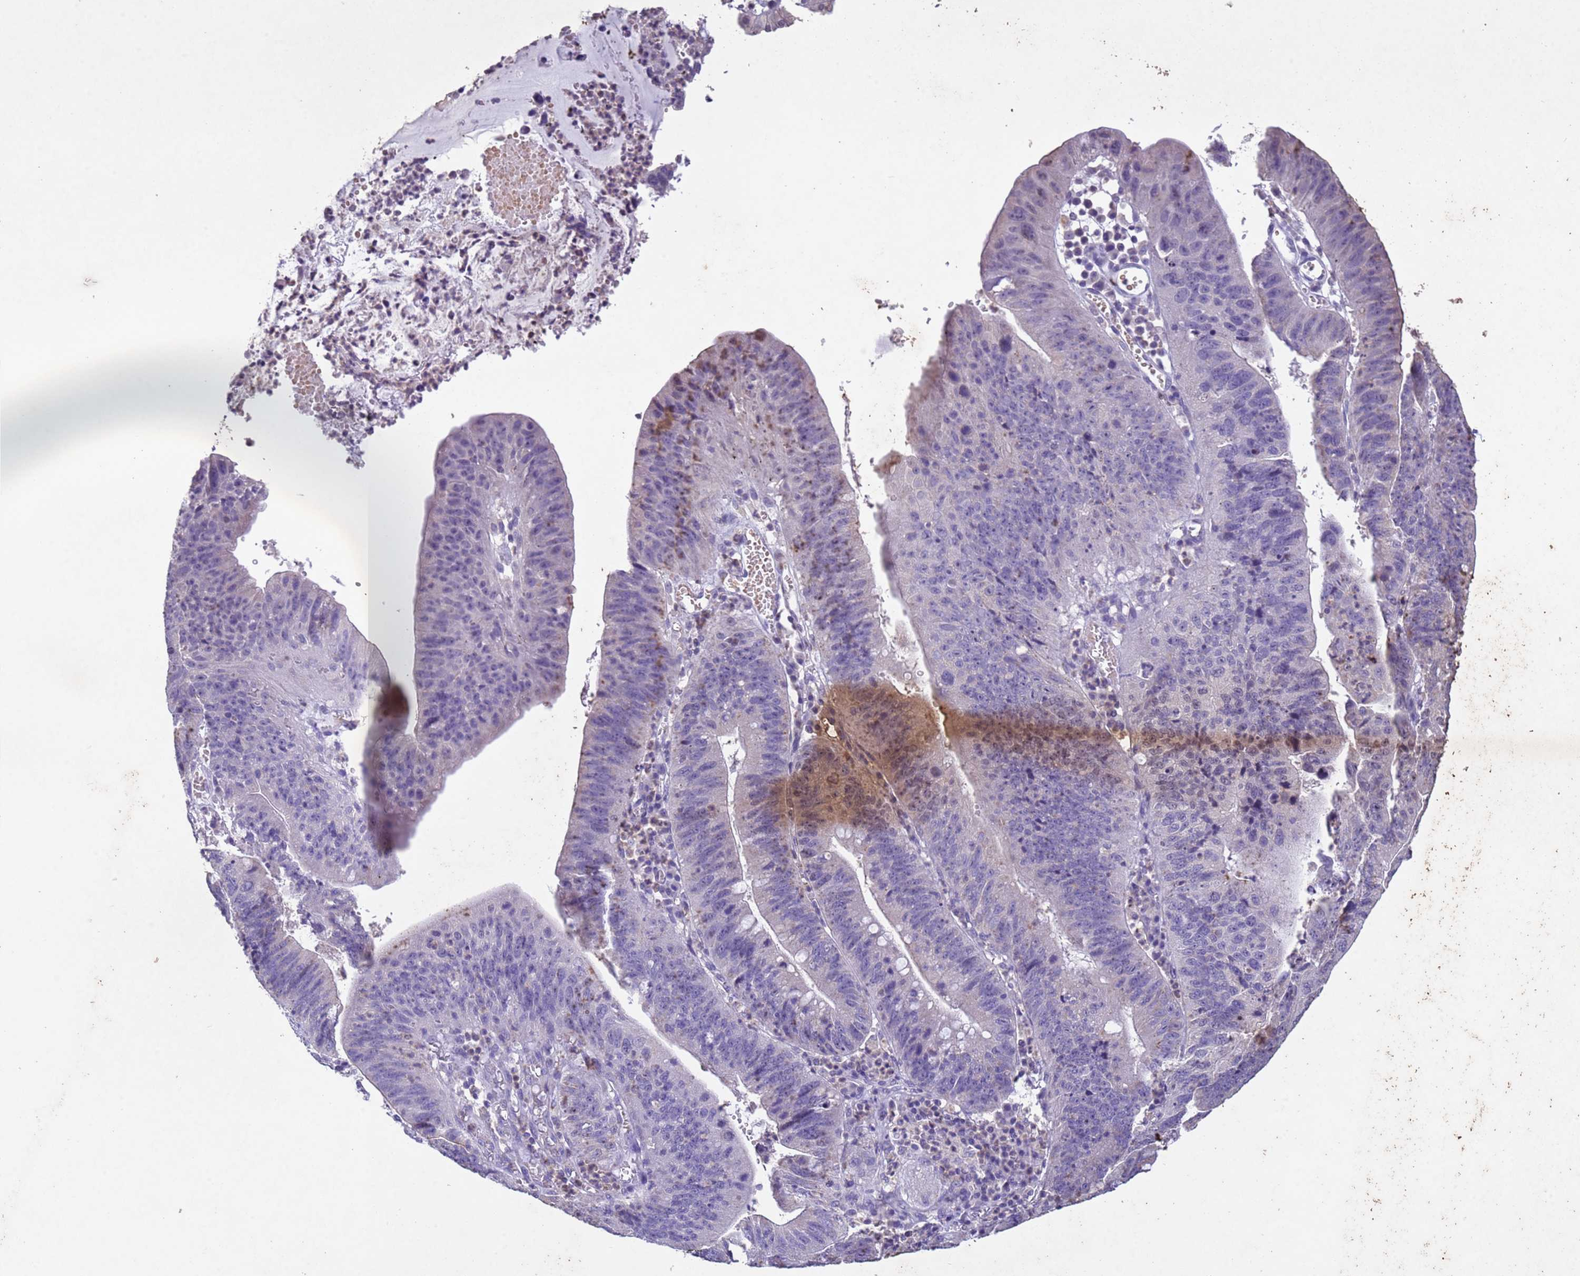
{"staining": {"intensity": "negative", "quantity": "none", "location": "none"}, "tissue": "stomach cancer", "cell_type": "Tumor cells", "image_type": "cancer", "snomed": [{"axis": "morphology", "description": "Adenocarcinoma, NOS"}, {"axis": "topography", "description": "Stomach"}], "caption": "An immunohistochemistry (IHC) histopathology image of stomach cancer (adenocarcinoma) is shown. There is no staining in tumor cells of stomach cancer (adenocarcinoma).", "gene": "NLRP11", "patient": {"sex": "male", "age": 59}}